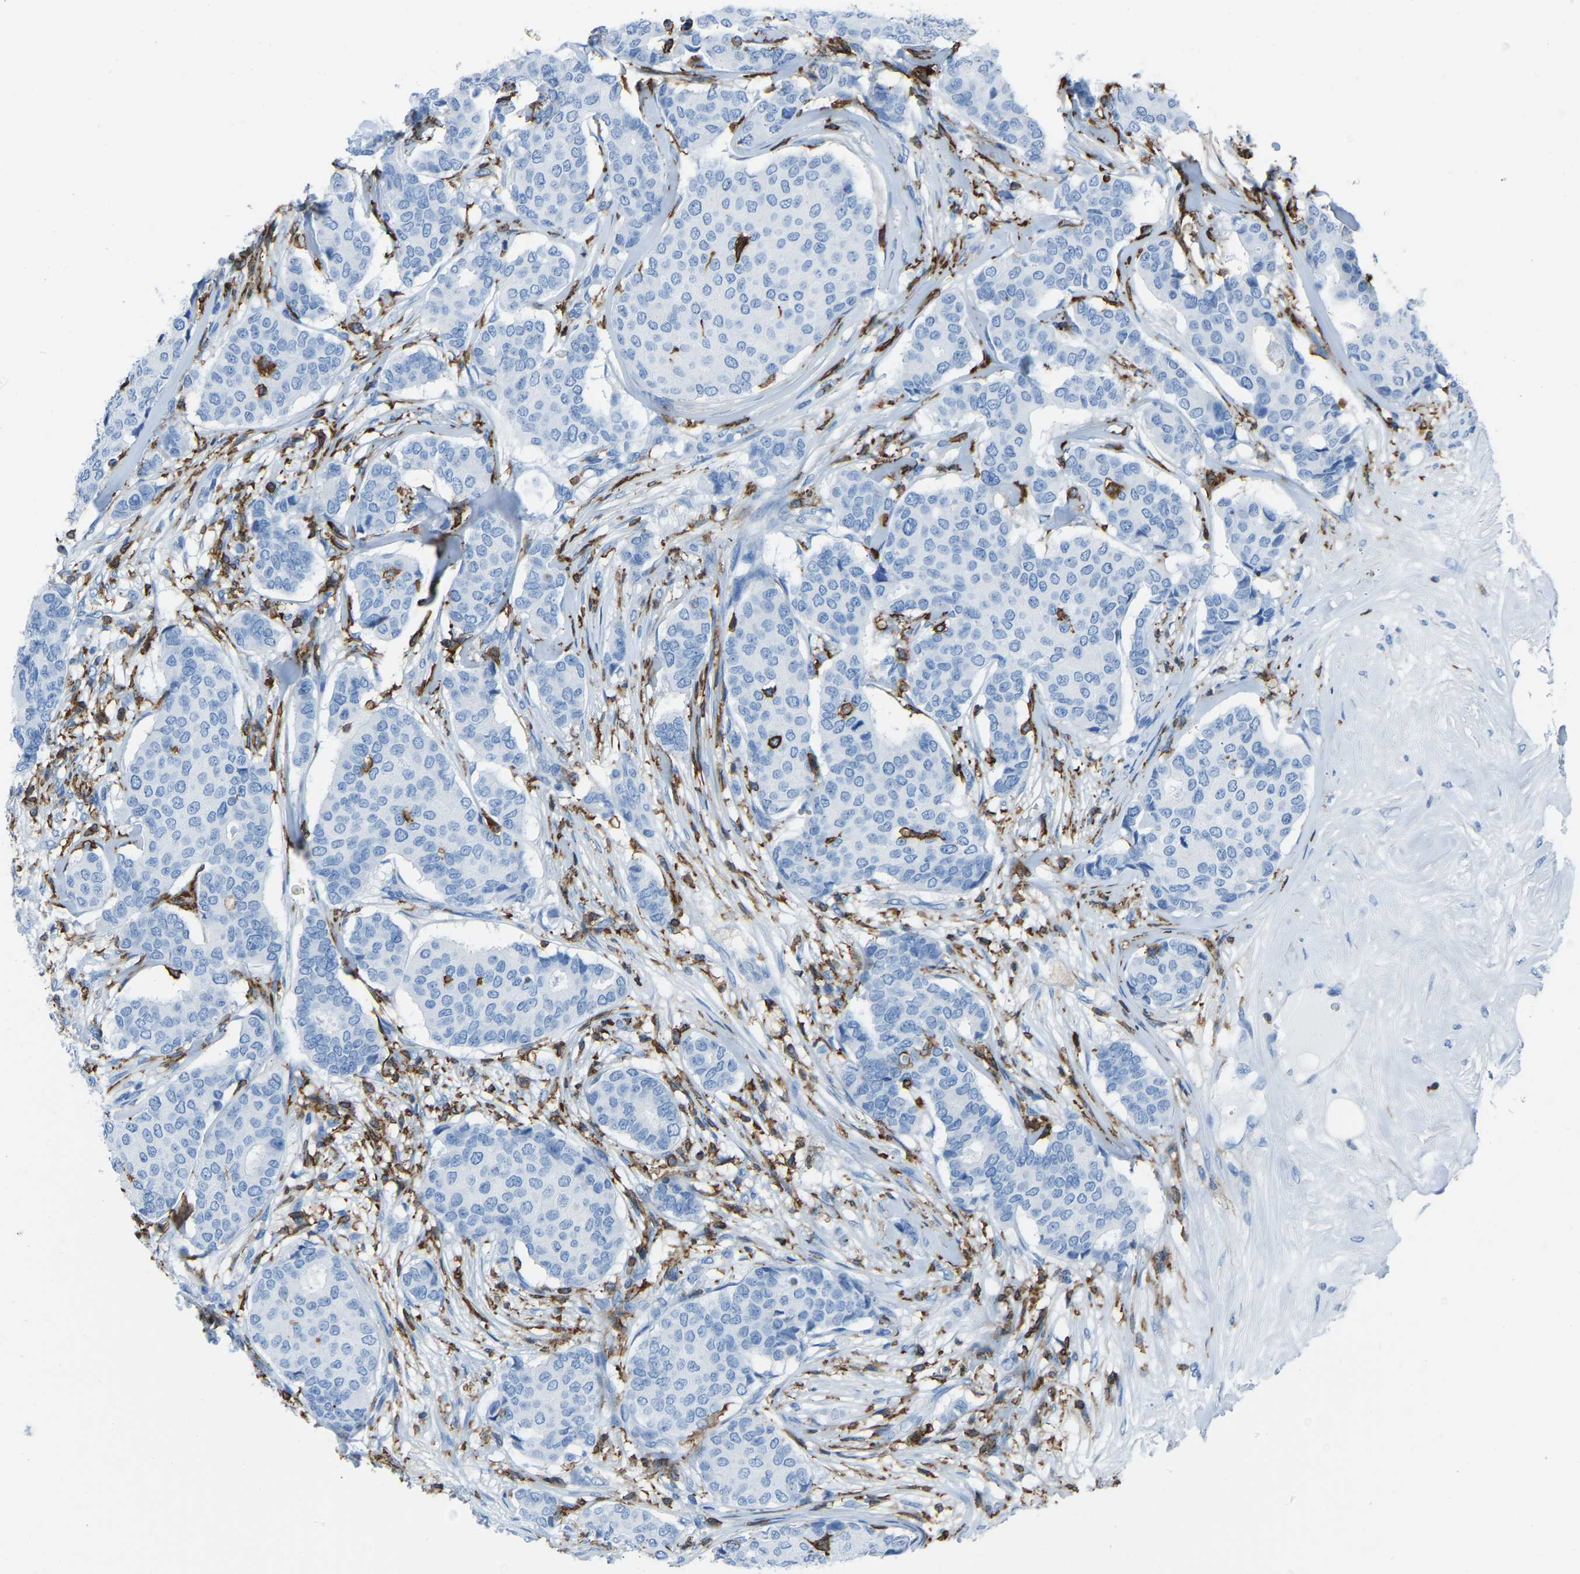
{"staining": {"intensity": "negative", "quantity": "none", "location": "none"}, "tissue": "breast cancer", "cell_type": "Tumor cells", "image_type": "cancer", "snomed": [{"axis": "morphology", "description": "Duct carcinoma"}, {"axis": "topography", "description": "Breast"}], "caption": "This is an IHC photomicrograph of breast cancer. There is no staining in tumor cells.", "gene": "LSP1", "patient": {"sex": "female", "age": 75}}